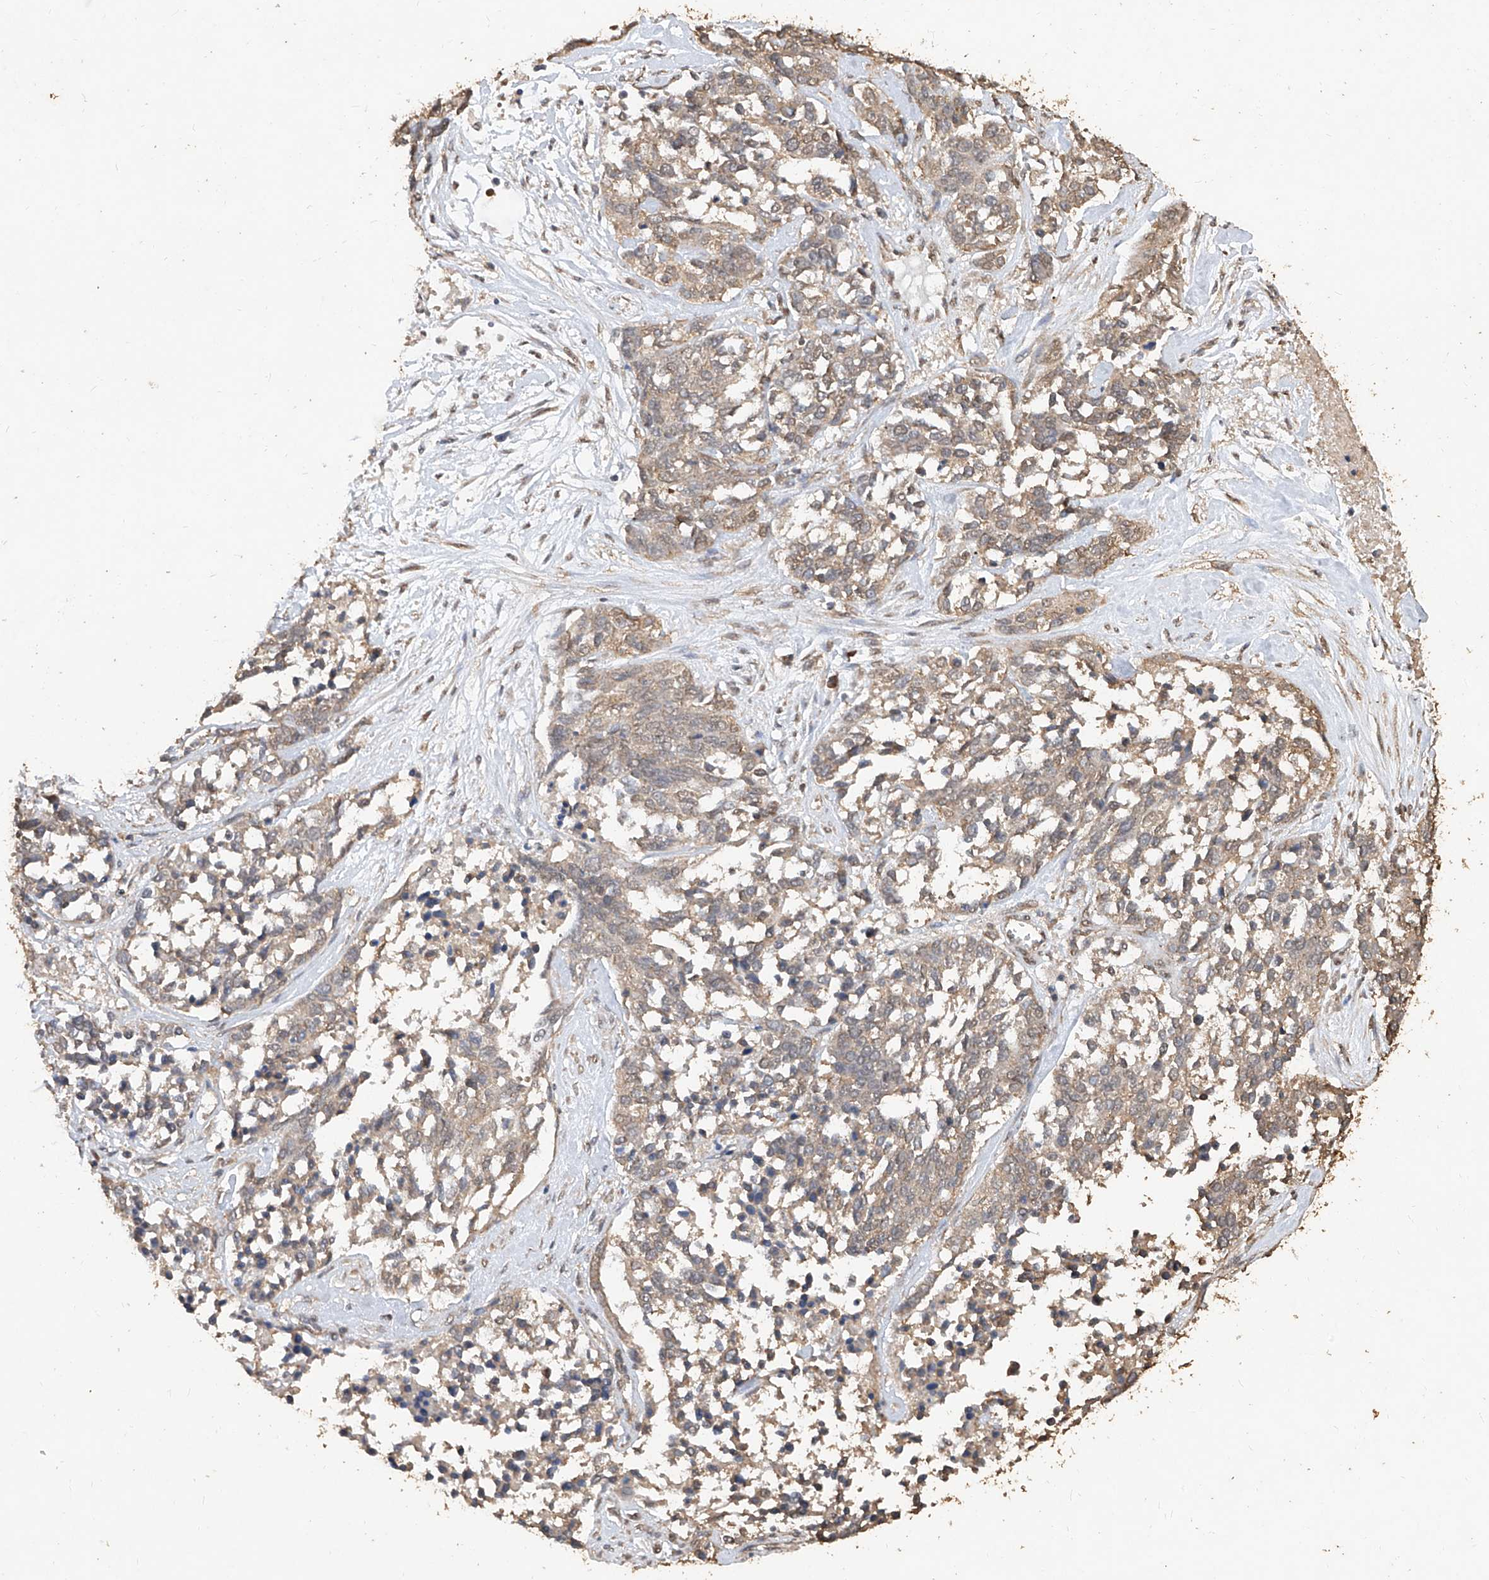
{"staining": {"intensity": "weak", "quantity": ">75%", "location": "cytoplasmic/membranous,nuclear"}, "tissue": "ovarian cancer", "cell_type": "Tumor cells", "image_type": "cancer", "snomed": [{"axis": "morphology", "description": "Cystadenocarcinoma, serous, NOS"}, {"axis": "topography", "description": "Ovary"}], "caption": "IHC of ovarian cancer exhibits low levels of weak cytoplasmic/membranous and nuclear staining in about >75% of tumor cells. (DAB = brown stain, brightfield microscopy at high magnification).", "gene": "ELOVL1", "patient": {"sex": "female", "age": 44}}